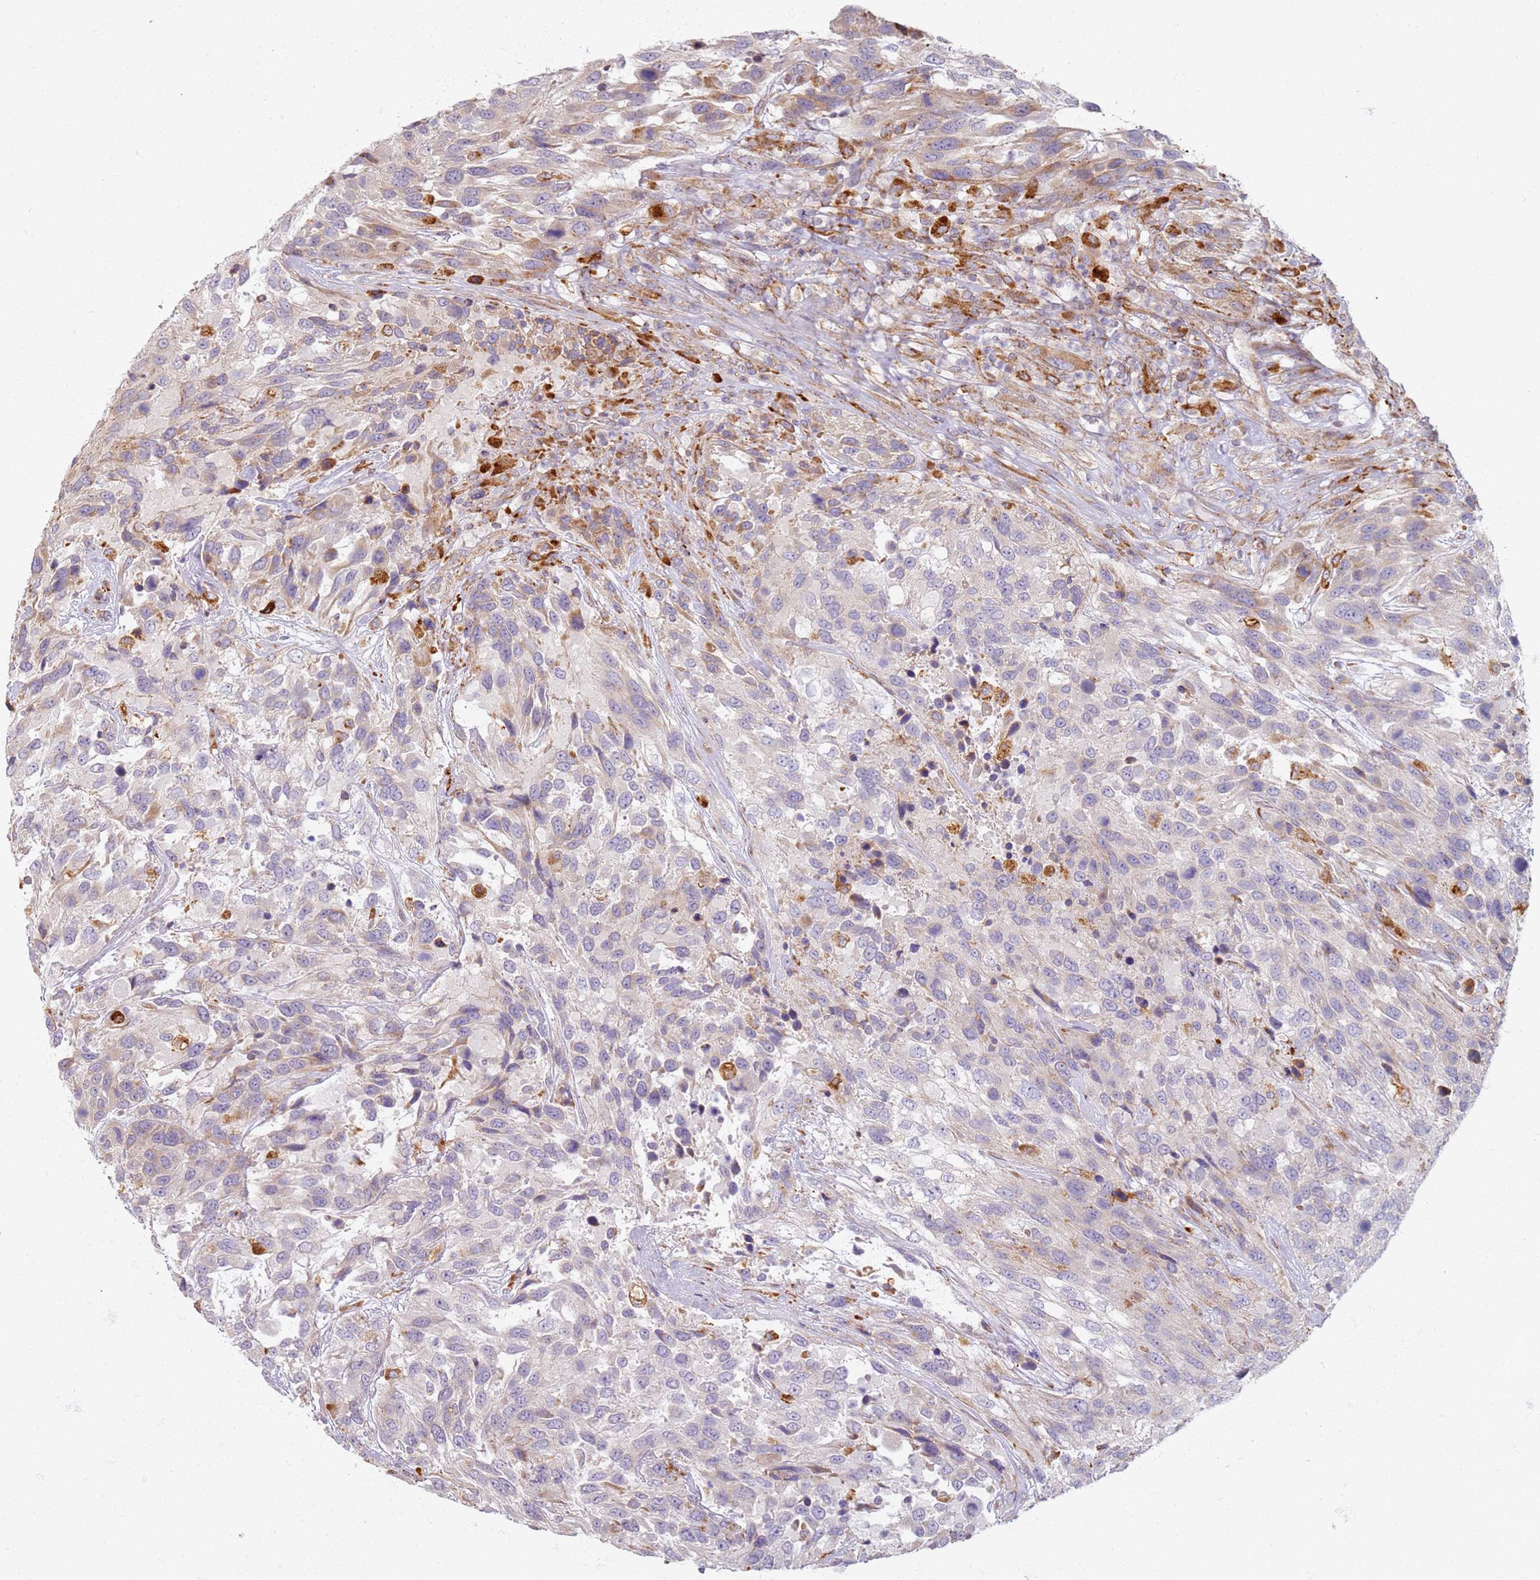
{"staining": {"intensity": "moderate", "quantity": "<25%", "location": "cytoplasmic/membranous"}, "tissue": "urothelial cancer", "cell_type": "Tumor cells", "image_type": "cancer", "snomed": [{"axis": "morphology", "description": "Urothelial carcinoma, High grade"}, {"axis": "topography", "description": "Urinary bladder"}], "caption": "Immunohistochemical staining of human urothelial cancer shows low levels of moderate cytoplasmic/membranous protein staining in approximately <25% of tumor cells.", "gene": "PROKR2", "patient": {"sex": "female", "age": 70}}